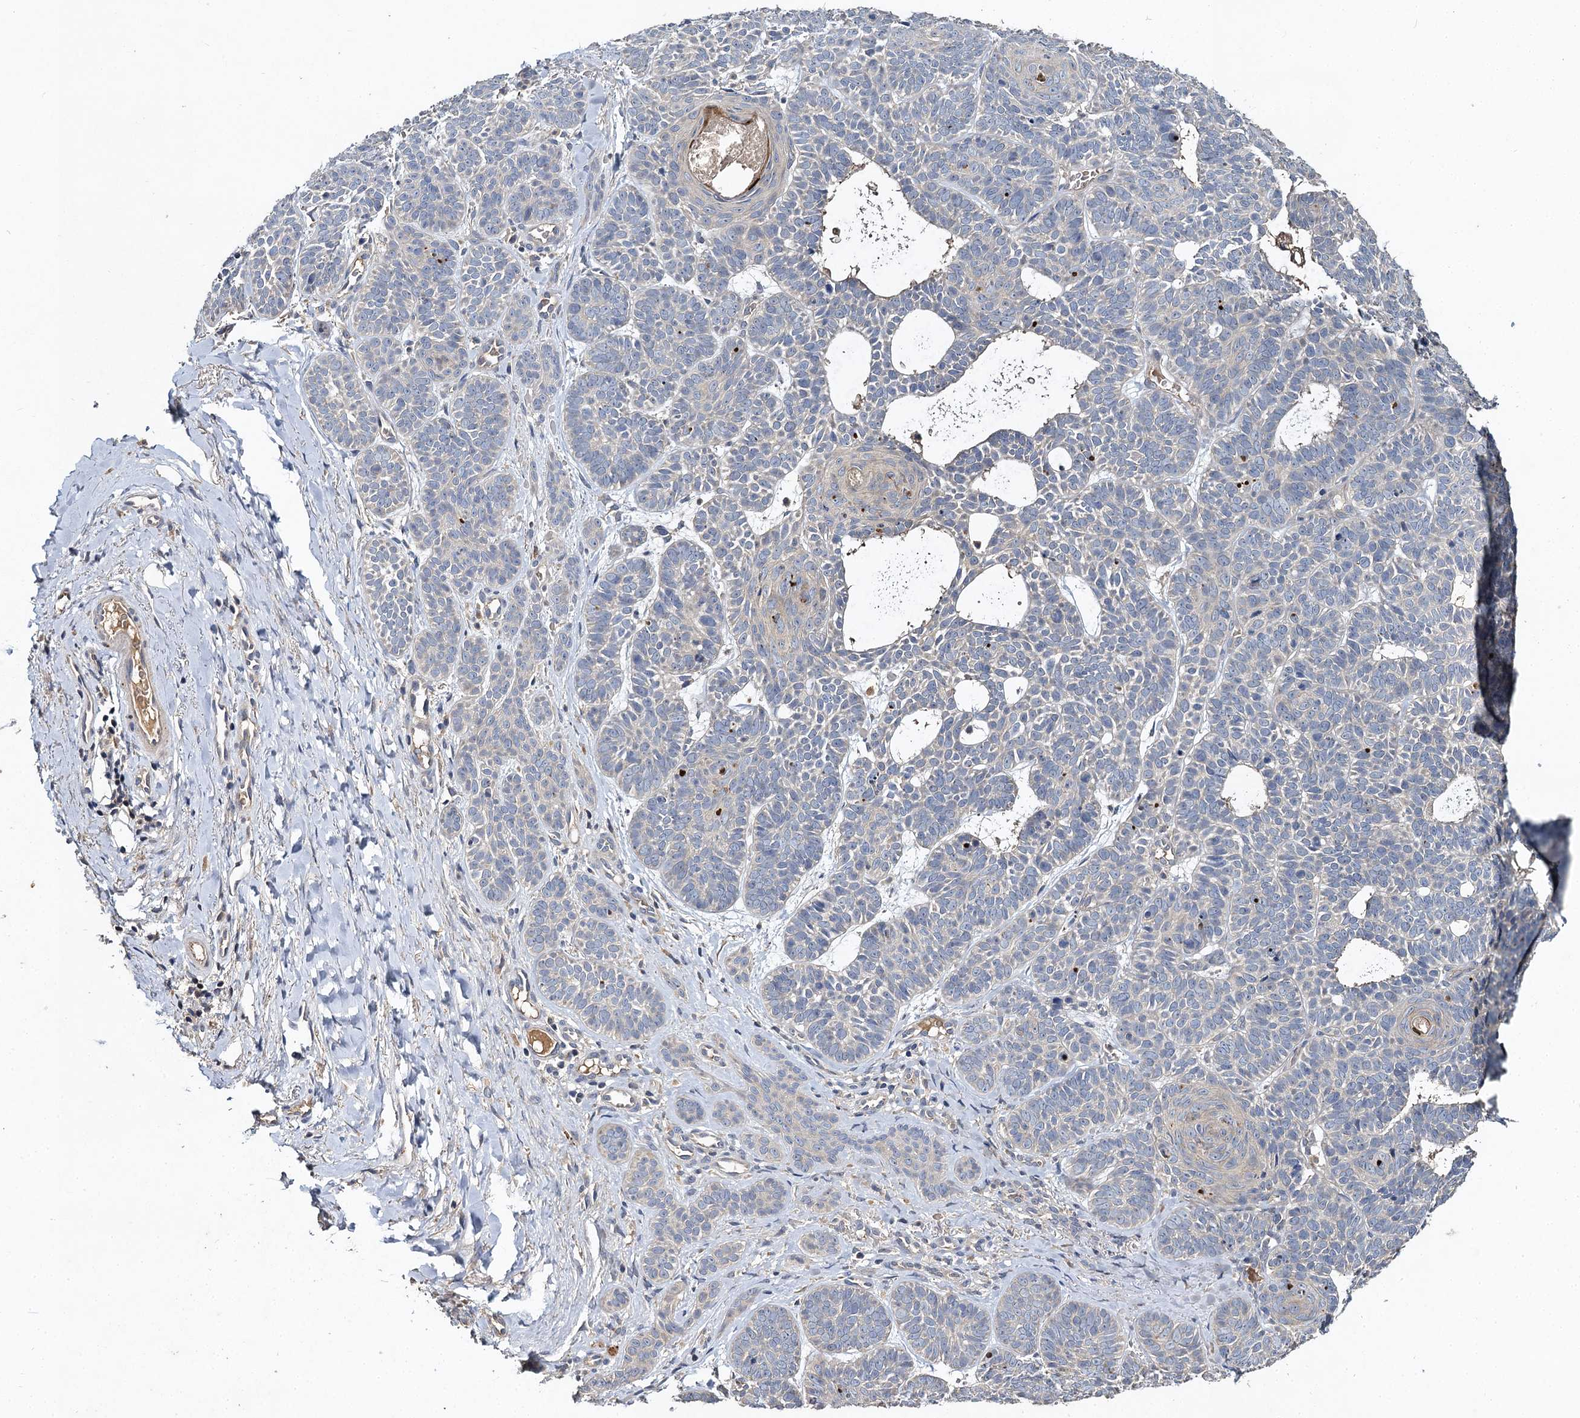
{"staining": {"intensity": "negative", "quantity": "none", "location": "none"}, "tissue": "skin cancer", "cell_type": "Tumor cells", "image_type": "cancer", "snomed": [{"axis": "morphology", "description": "Basal cell carcinoma"}, {"axis": "topography", "description": "Skin"}], "caption": "The IHC histopathology image has no significant expression in tumor cells of skin cancer (basal cell carcinoma) tissue.", "gene": "SLC11A2", "patient": {"sex": "male", "age": 85}}